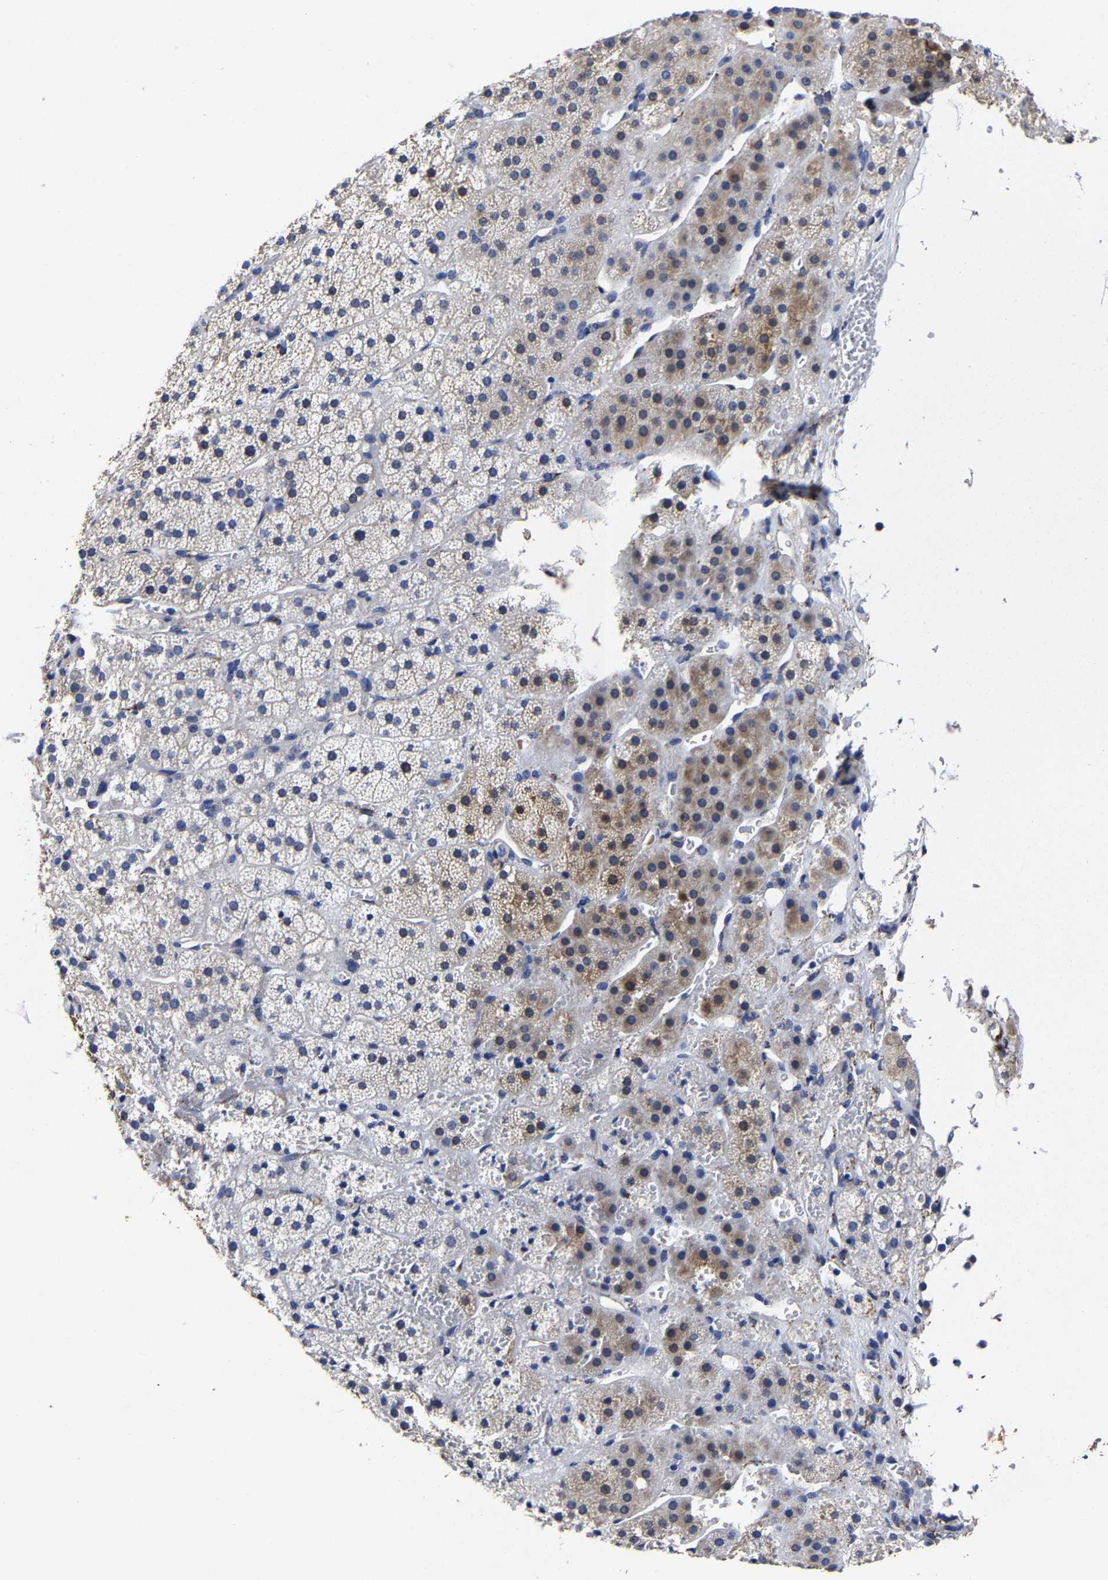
{"staining": {"intensity": "moderate", "quantity": "25%-75%", "location": "cytoplasmic/membranous"}, "tissue": "adrenal gland", "cell_type": "Glandular cells", "image_type": "normal", "snomed": [{"axis": "morphology", "description": "Normal tissue, NOS"}, {"axis": "topography", "description": "Adrenal gland"}], "caption": "Immunohistochemistry (IHC) (DAB (3,3'-diaminobenzidine)) staining of benign adrenal gland displays moderate cytoplasmic/membranous protein expression in approximately 25%-75% of glandular cells.", "gene": "AASS", "patient": {"sex": "female", "age": 44}}